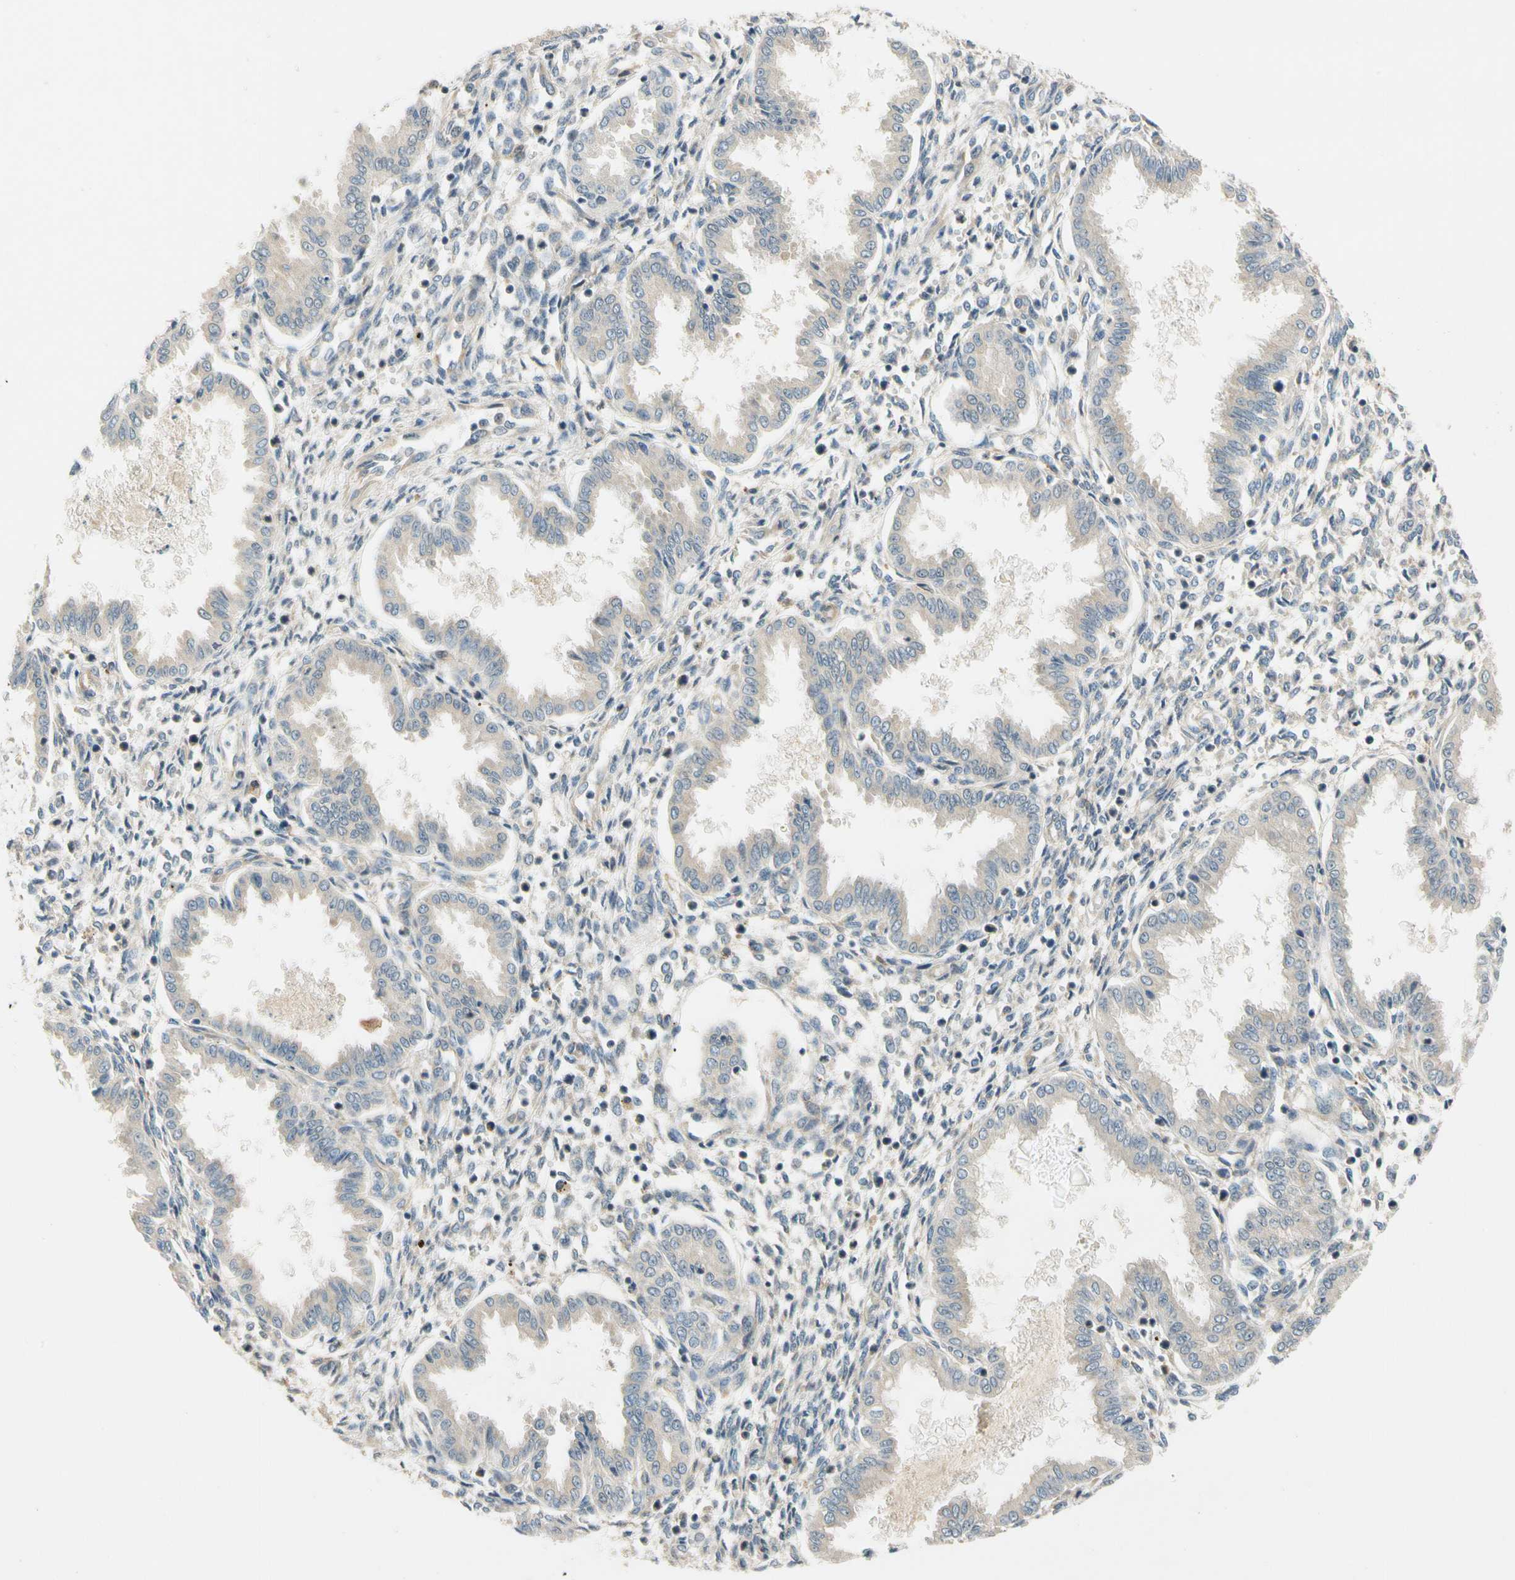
{"staining": {"intensity": "weak", "quantity": "25%-75%", "location": "cytoplasmic/membranous"}, "tissue": "endometrium", "cell_type": "Cells in endometrial stroma", "image_type": "normal", "snomed": [{"axis": "morphology", "description": "Normal tissue, NOS"}, {"axis": "topography", "description": "Endometrium"}], "caption": "Cells in endometrial stroma show weak cytoplasmic/membranous staining in about 25%-75% of cells in benign endometrium. (Brightfield microscopy of DAB IHC at high magnification).", "gene": "GATD1", "patient": {"sex": "female", "age": 33}}